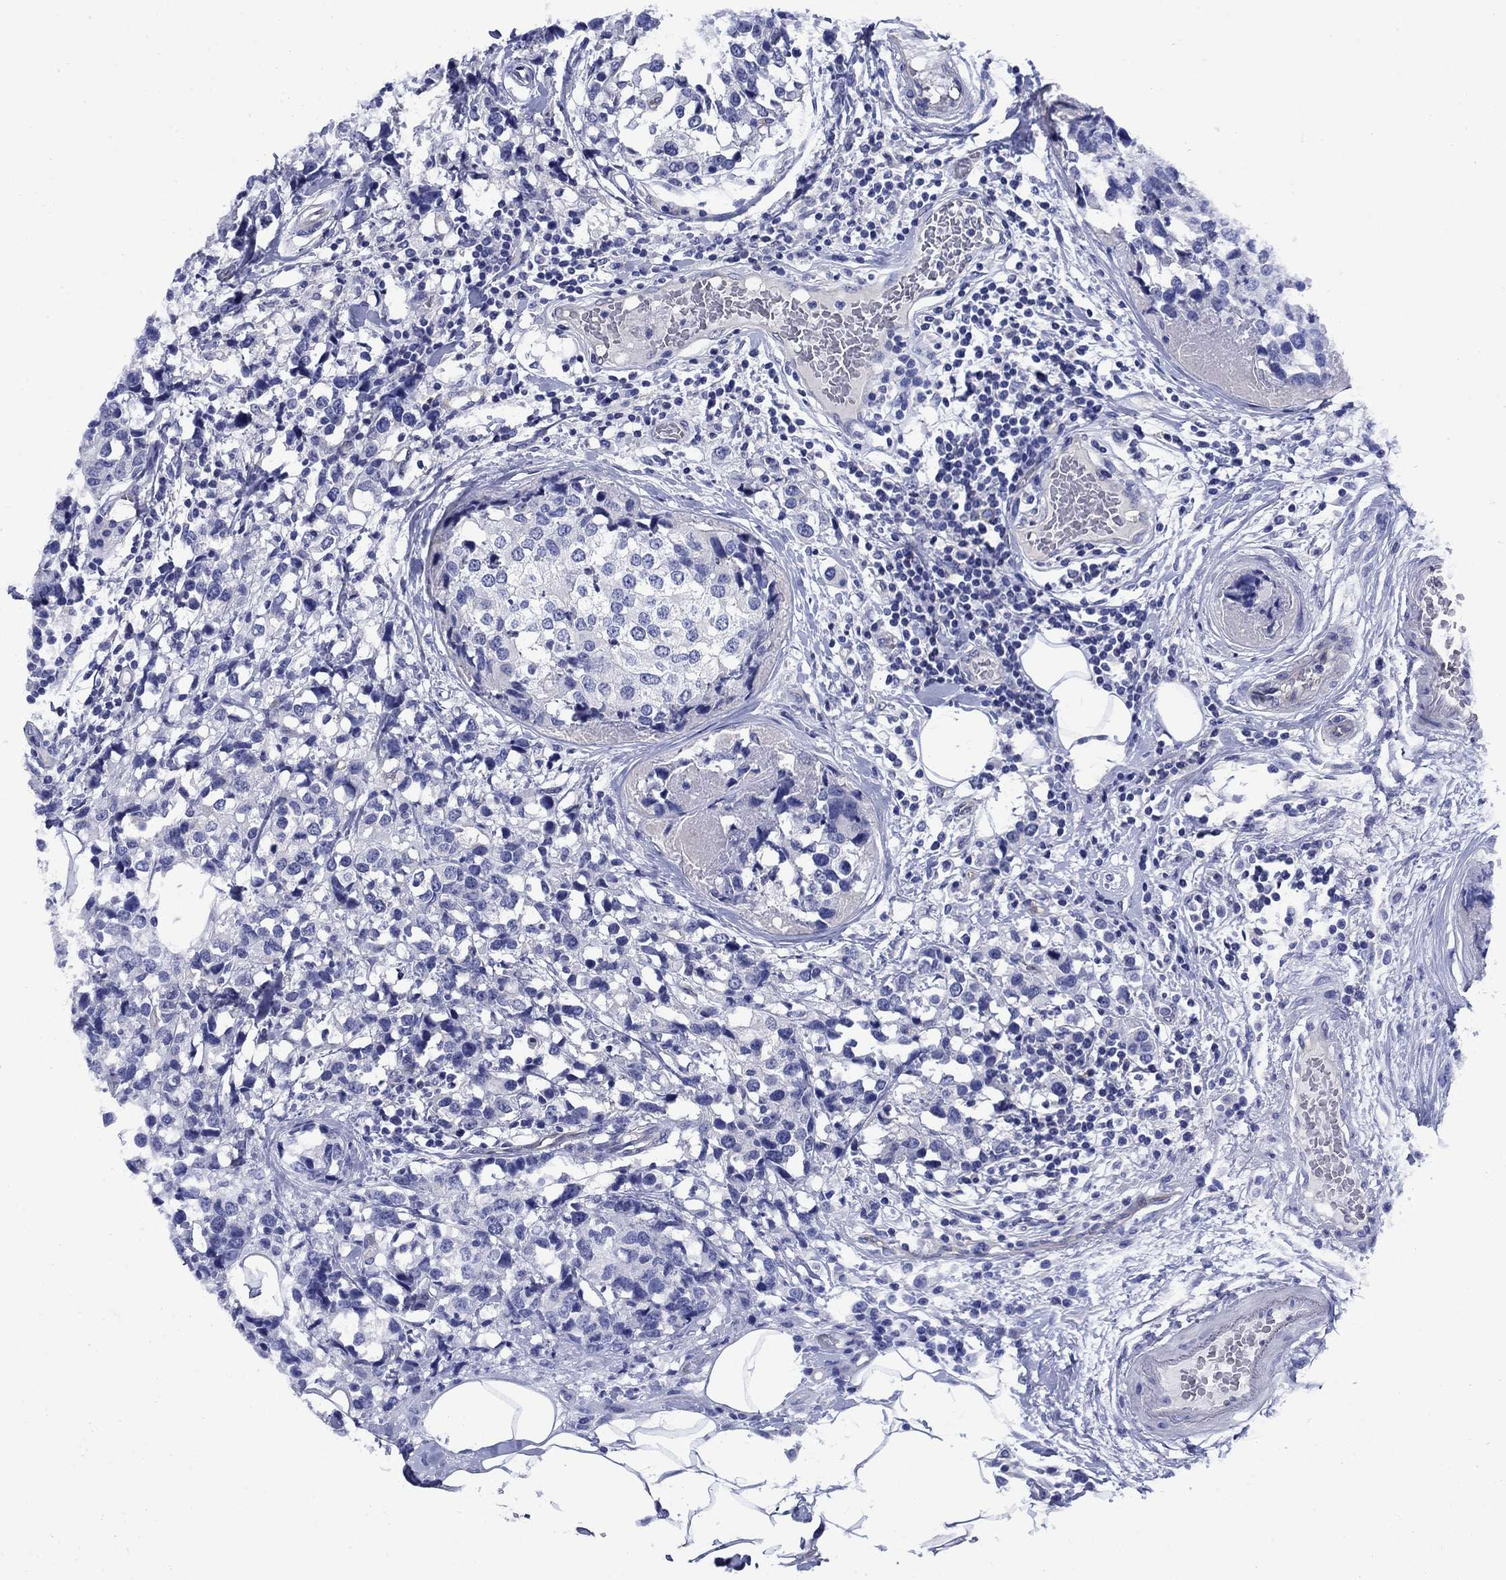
{"staining": {"intensity": "negative", "quantity": "none", "location": "none"}, "tissue": "breast cancer", "cell_type": "Tumor cells", "image_type": "cancer", "snomed": [{"axis": "morphology", "description": "Lobular carcinoma"}, {"axis": "topography", "description": "Breast"}], "caption": "Immunohistochemistry of human lobular carcinoma (breast) reveals no expression in tumor cells.", "gene": "SMCP", "patient": {"sex": "female", "age": 59}}